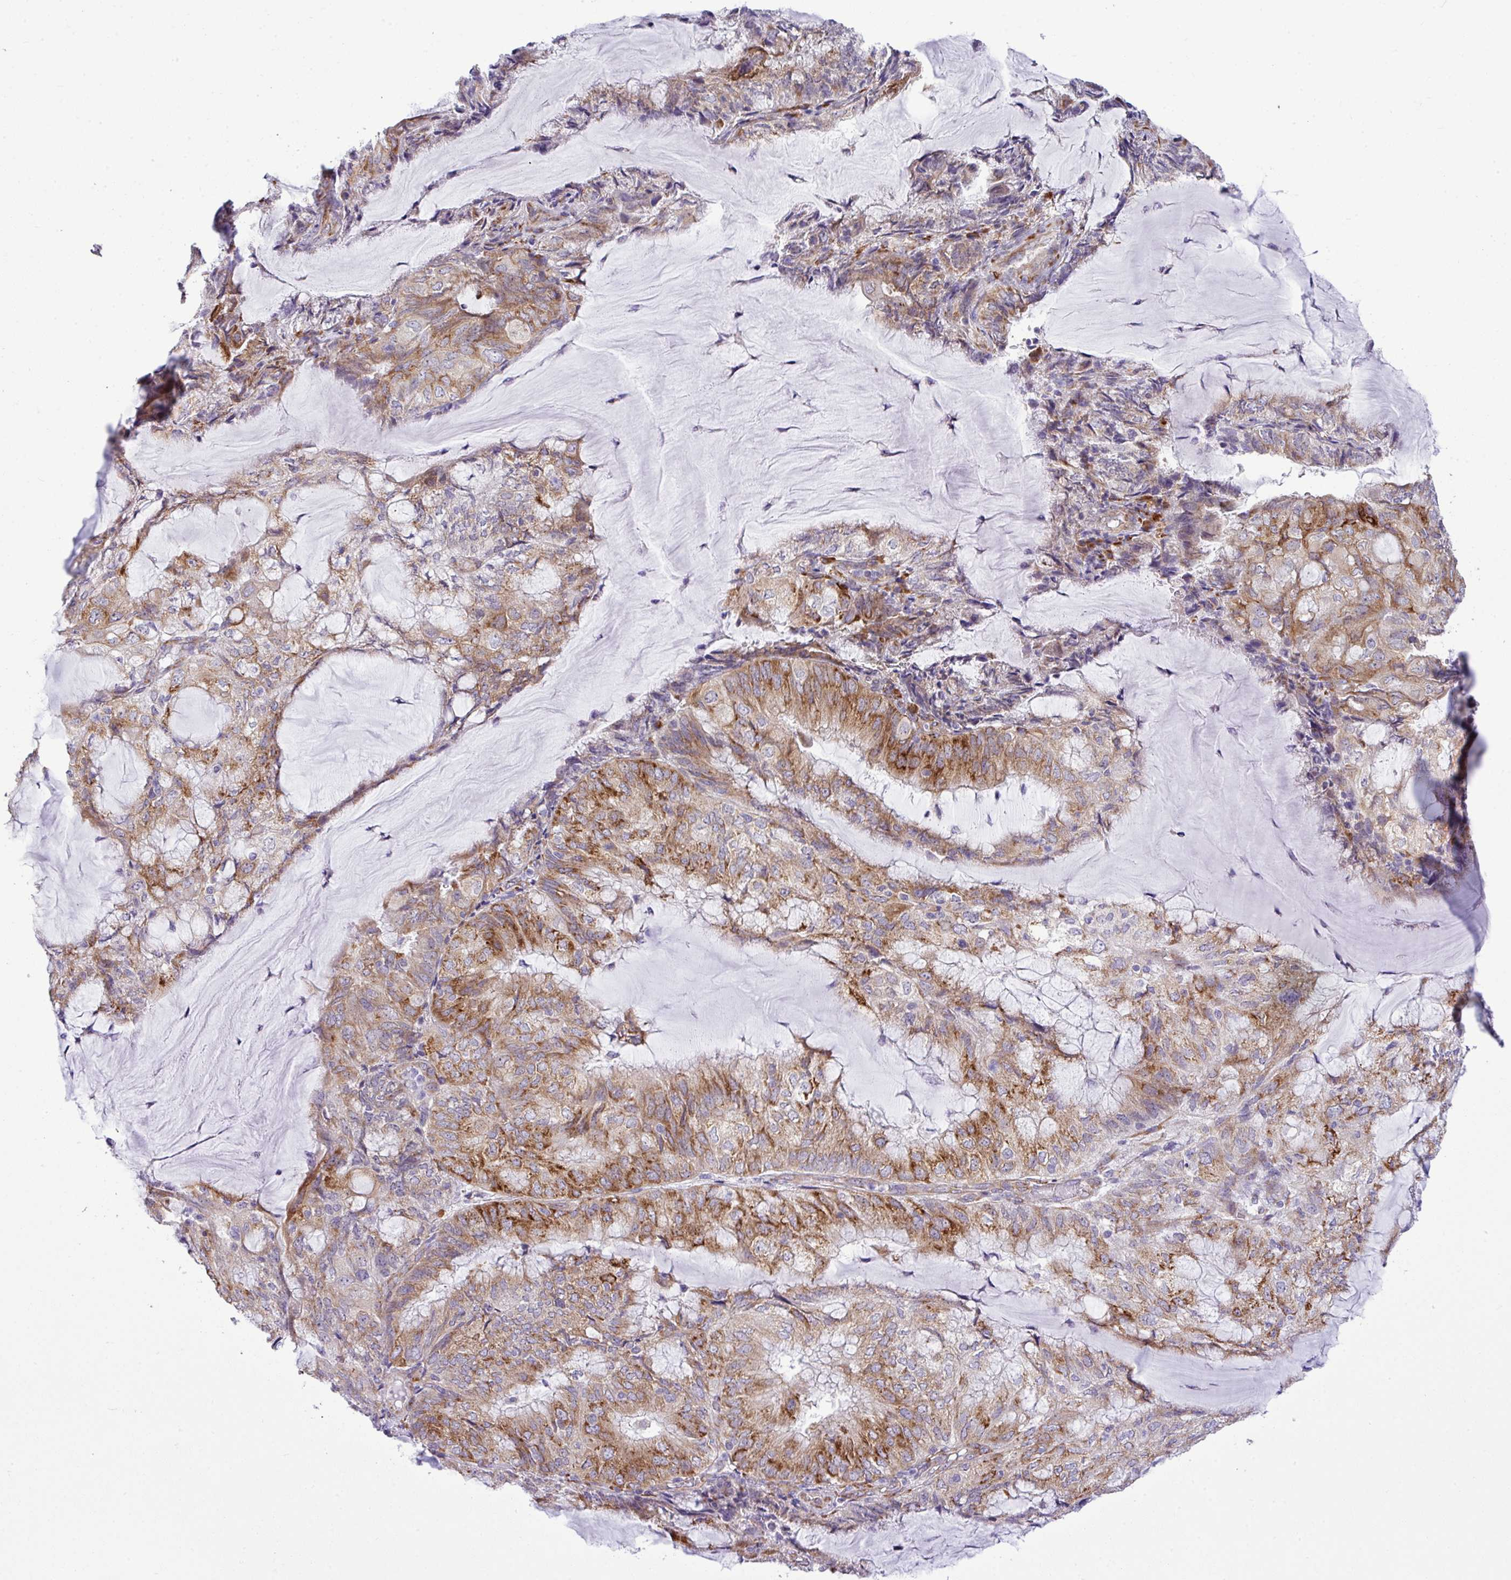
{"staining": {"intensity": "moderate", "quantity": ">75%", "location": "cytoplasmic/membranous"}, "tissue": "endometrial cancer", "cell_type": "Tumor cells", "image_type": "cancer", "snomed": [{"axis": "morphology", "description": "Adenocarcinoma, NOS"}, {"axis": "topography", "description": "Endometrium"}], "caption": "Moderate cytoplasmic/membranous protein expression is seen in approximately >75% of tumor cells in endometrial cancer.", "gene": "CFAP97", "patient": {"sex": "female", "age": 81}}